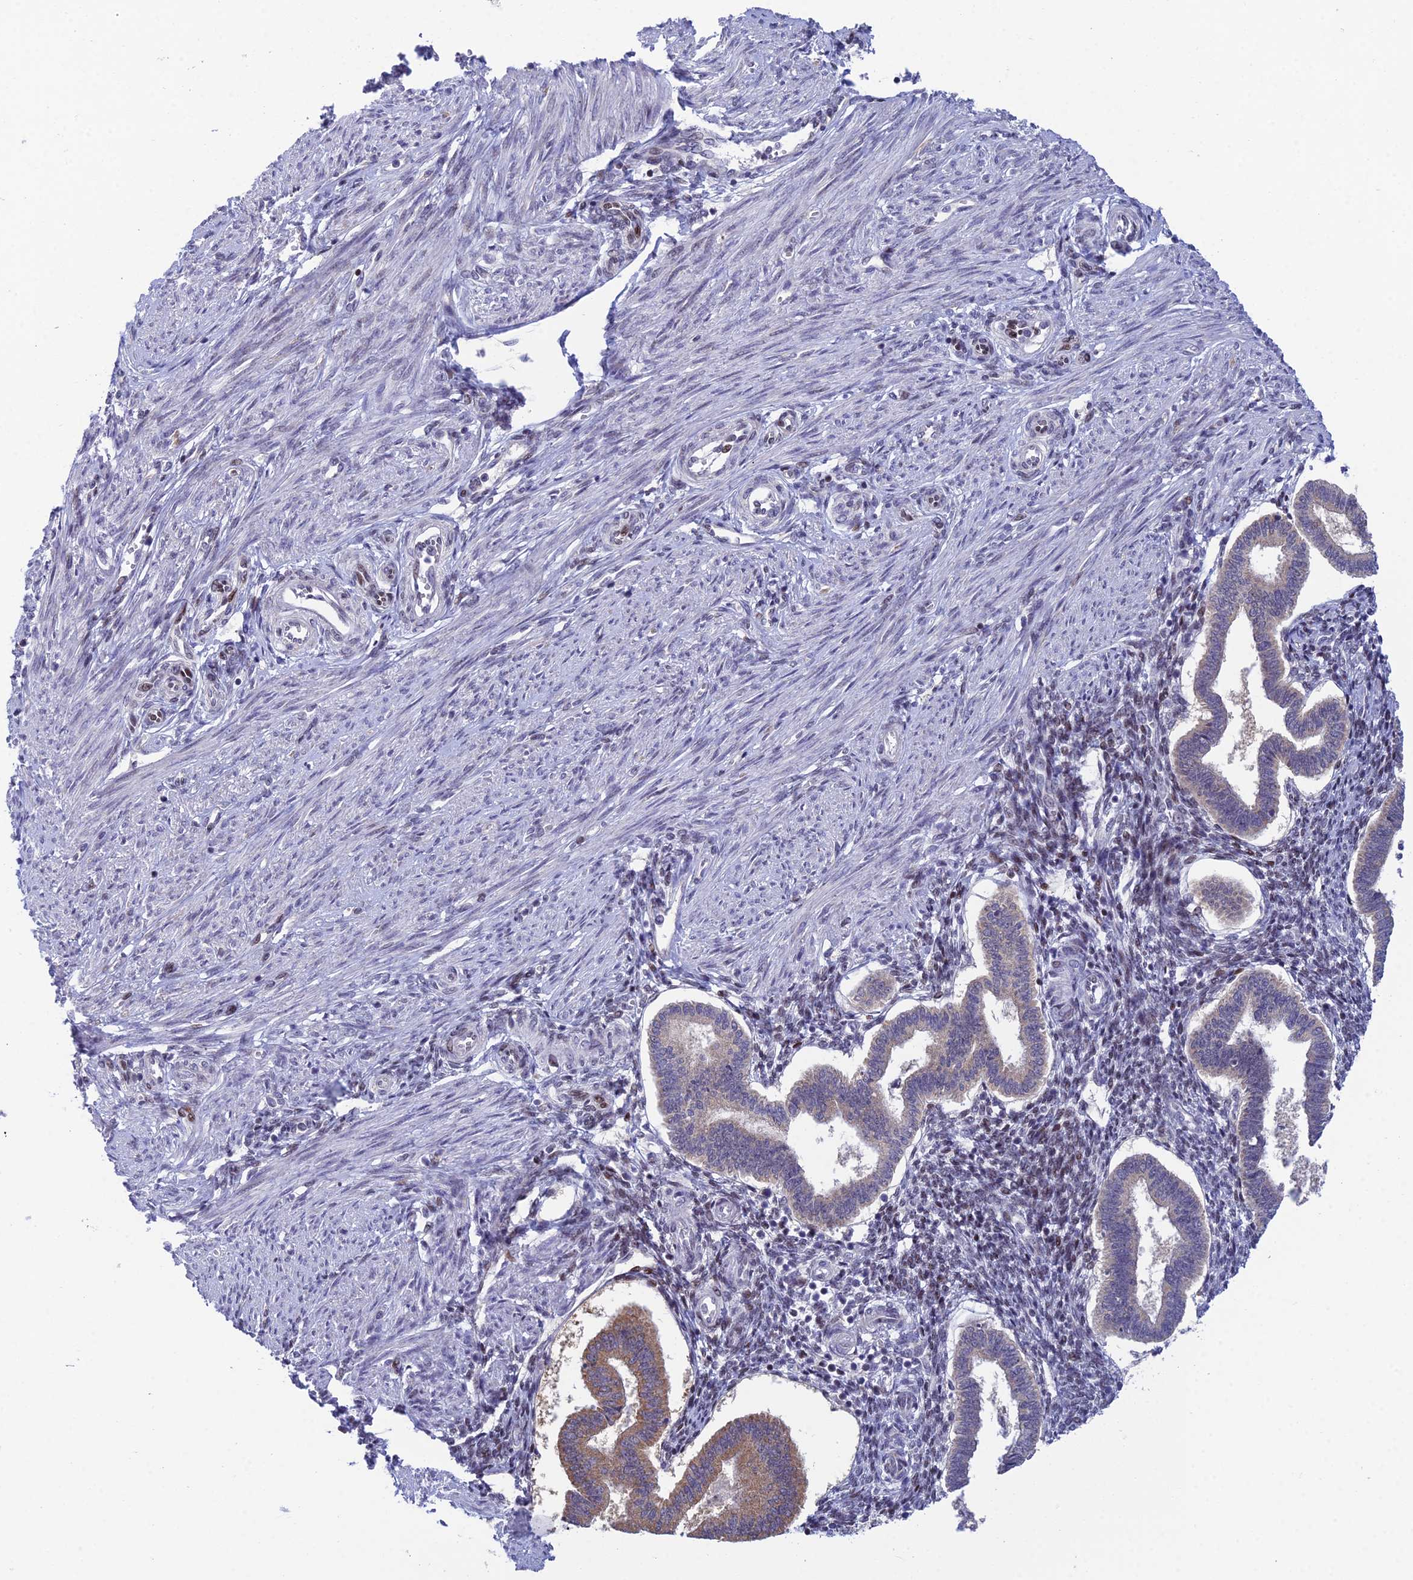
{"staining": {"intensity": "negative", "quantity": "none", "location": "none"}, "tissue": "endometrium", "cell_type": "Cells in endometrial stroma", "image_type": "normal", "snomed": [{"axis": "morphology", "description": "Normal tissue, NOS"}, {"axis": "topography", "description": "Endometrium"}], "caption": "Immunohistochemical staining of benign endometrium reveals no significant staining in cells in endometrial stroma.", "gene": "ELOA2", "patient": {"sex": "female", "age": 24}}